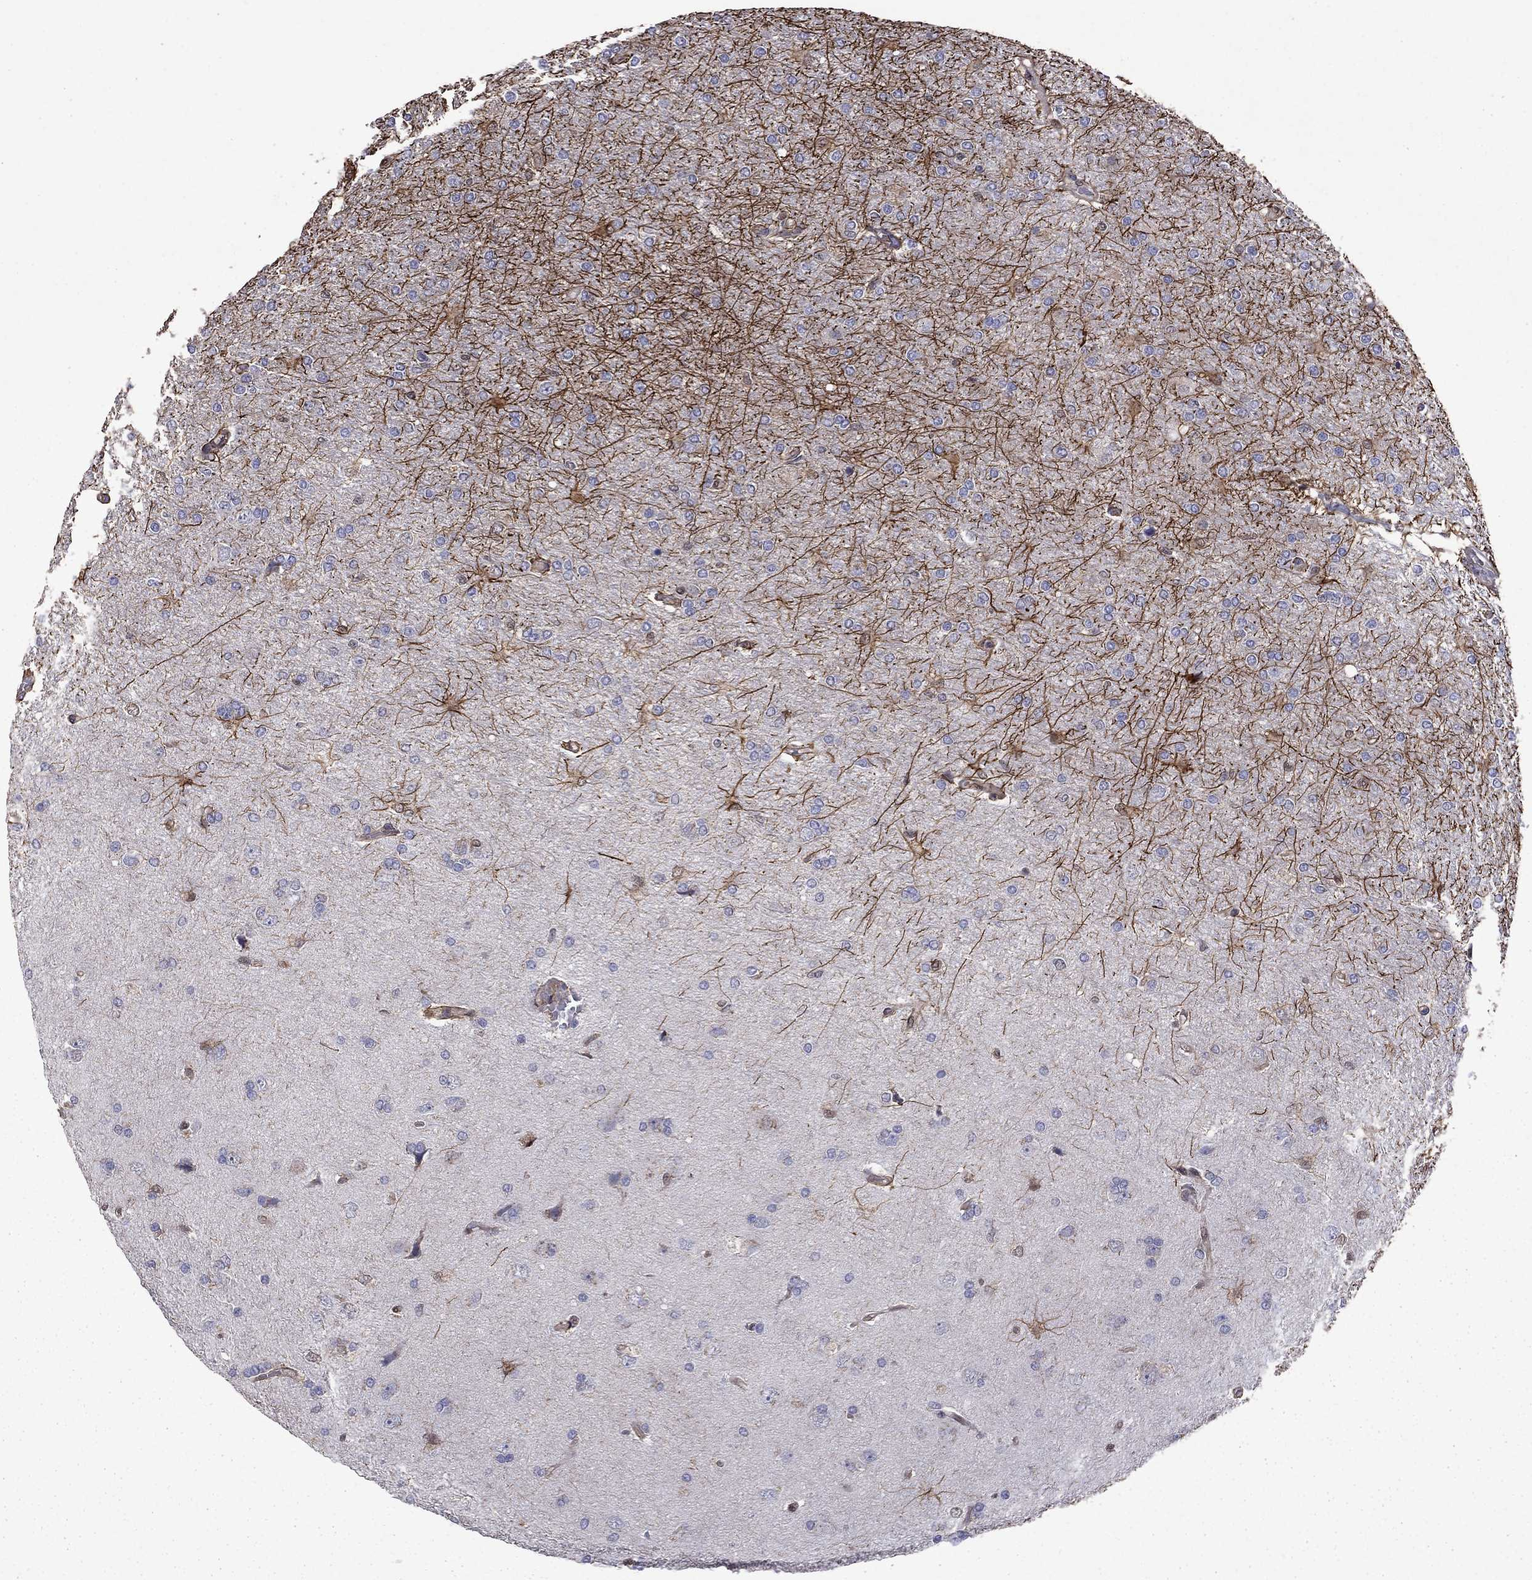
{"staining": {"intensity": "negative", "quantity": "none", "location": "none"}, "tissue": "glioma", "cell_type": "Tumor cells", "image_type": "cancer", "snomed": [{"axis": "morphology", "description": "Glioma, malignant, High grade"}, {"axis": "topography", "description": "Cerebral cortex"}], "caption": "High magnification brightfield microscopy of malignant glioma (high-grade) stained with DAB (brown) and counterstained with hematoxylin (blue): tumor cells show no significant expression. Brightfield microscopy of immunohistochemistry (IHC) stained with DAB (3,3'-diaminobenzidine) (brown) and hematoxylin (blue), captured at high magnification.", "gene": "APPBP2", "patient": {"sex": "male", "age": 70}}